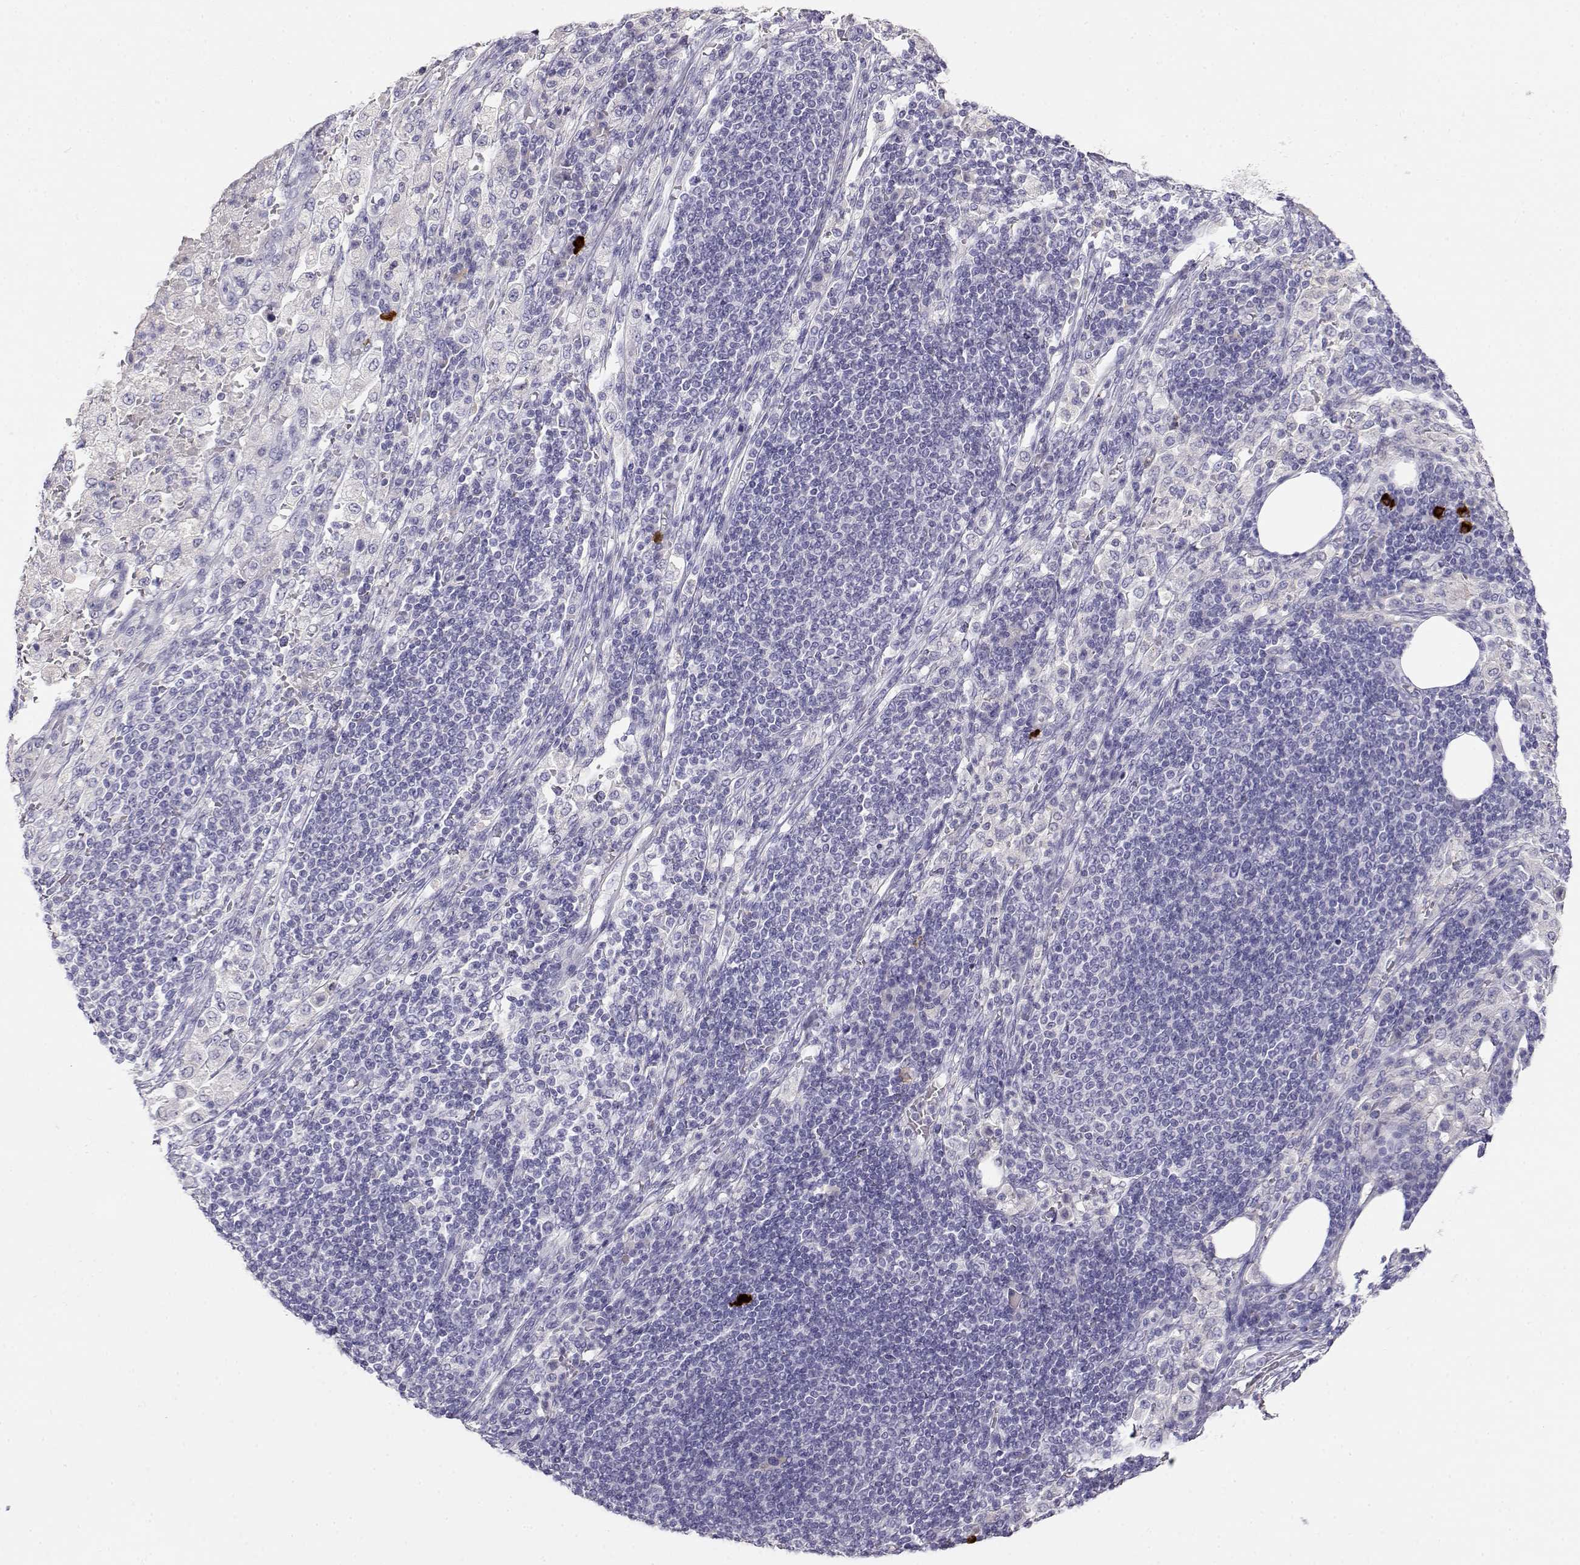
{"staining": {"intensity": "negative", "quantity": "none", "location": "none"}, "tissue": "pancreatic cancer", "cell_type": "Tumor cells", "image_type": "cancer", "snomed": [{"axis": "morphology", "description": "Adenocarcinoma, NOS"}, {"axis": "topography", "description": "Pancreas"}], "caption": "Tumor cells are negative for protein expression in human pancreatic cancer. (Brightfield microscopy of DAB (3,3'-diaminobenzidine) IHC at high magnification).", "gene": "GPR174", "patient": {"sex": "female", "age": 61}}